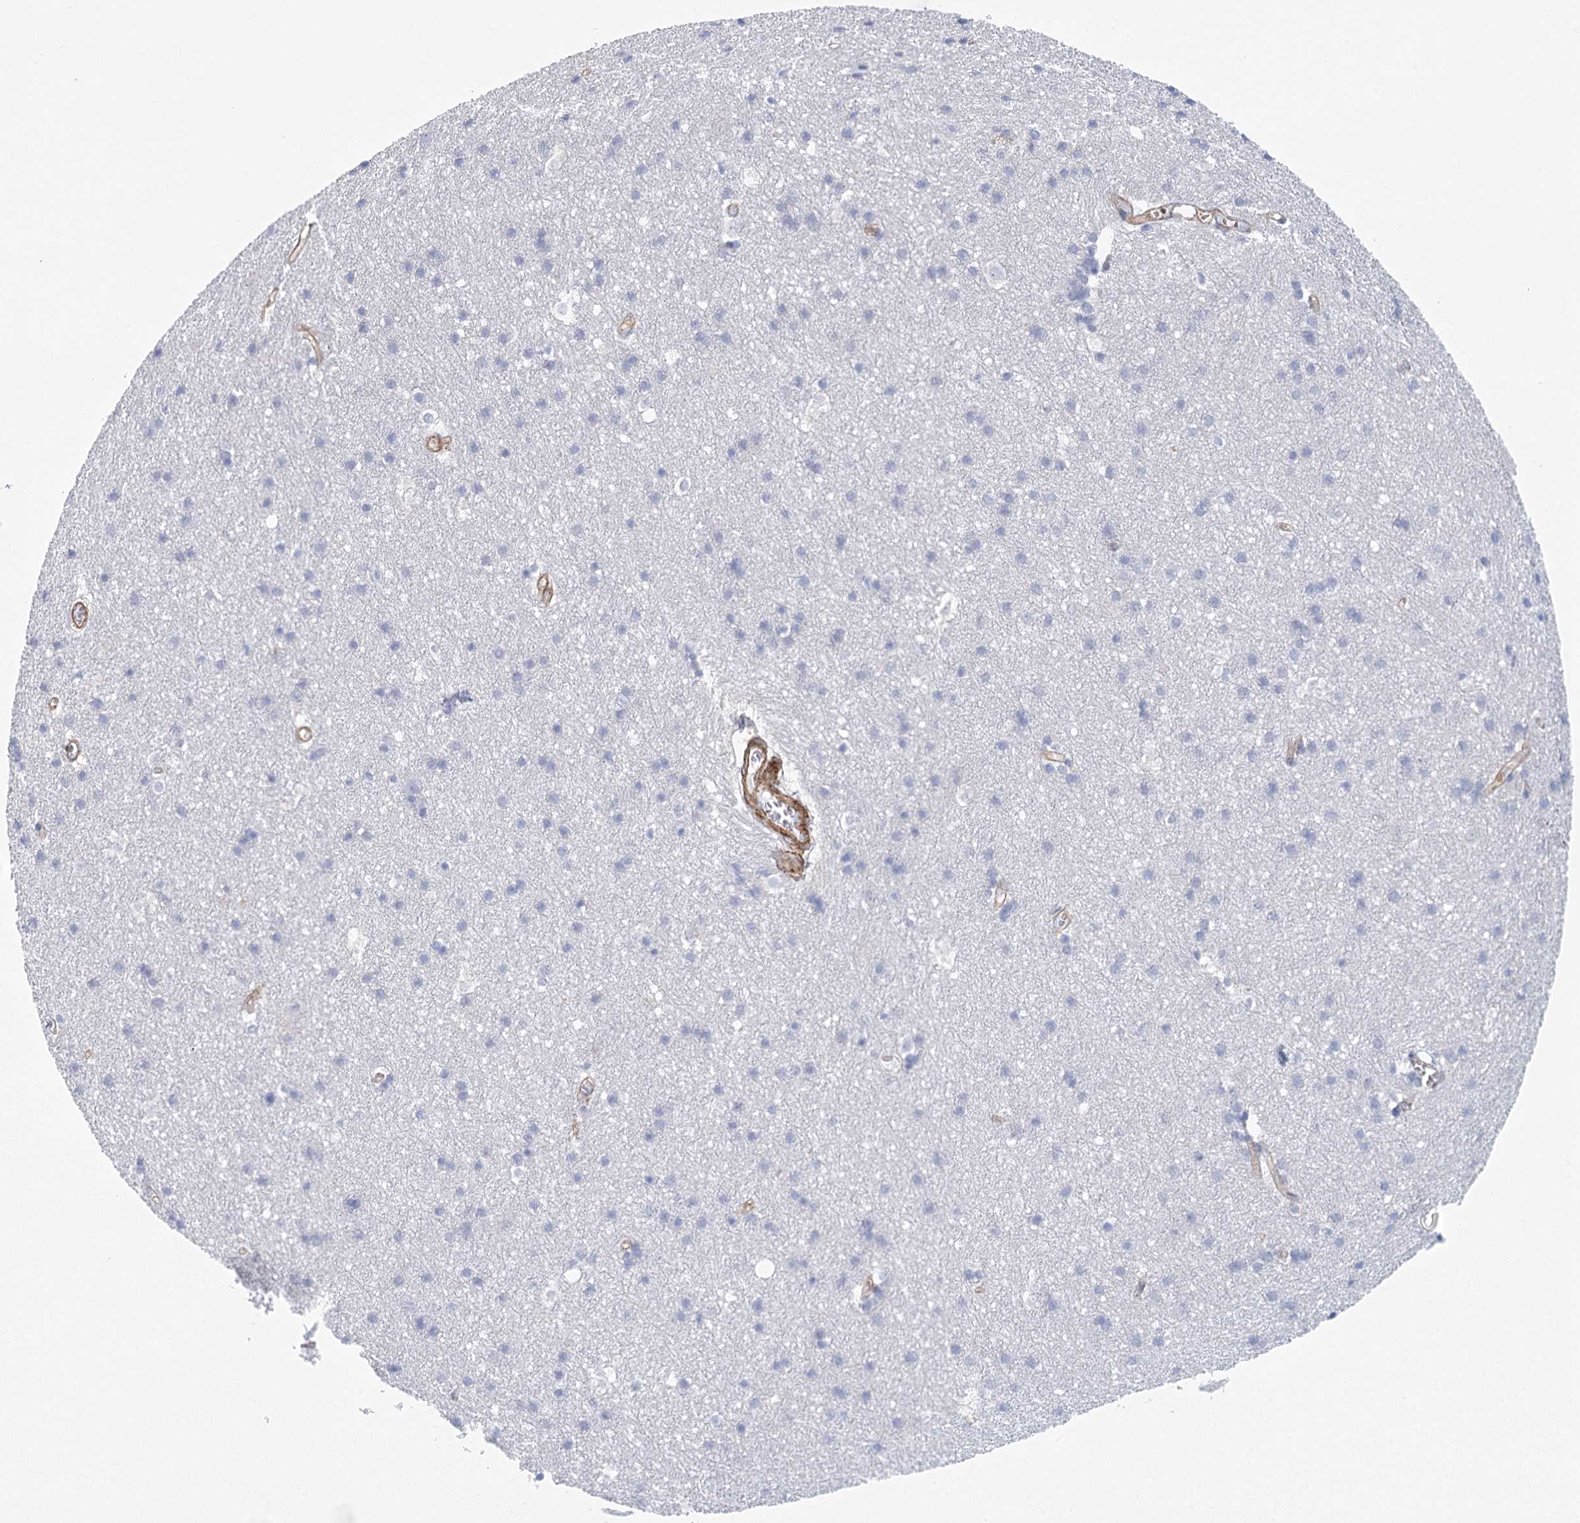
{"staining": {"intensity": "moderate", "quantity": ">75%", "location": "cytoplasmic/membranous"}, "tissue": "cerebral cortex", "cell_type": "Endothelial cells", "image_type": "normal", "snomed": [{"axis": "morphology", "description": "Normal tissue, NOS"}, {"axis": "topography", "description": "Cerebral cortex"}], "caption": "Protein staining shows moderate cytoplasmic/membranous positivity in about >75% of endothelial cells in unremarkable cerebral cortex. (IHC, brightfield microscopy, high magnification).", "gene": "IFT46", "patient": {"sex": "male", "age": 54}}